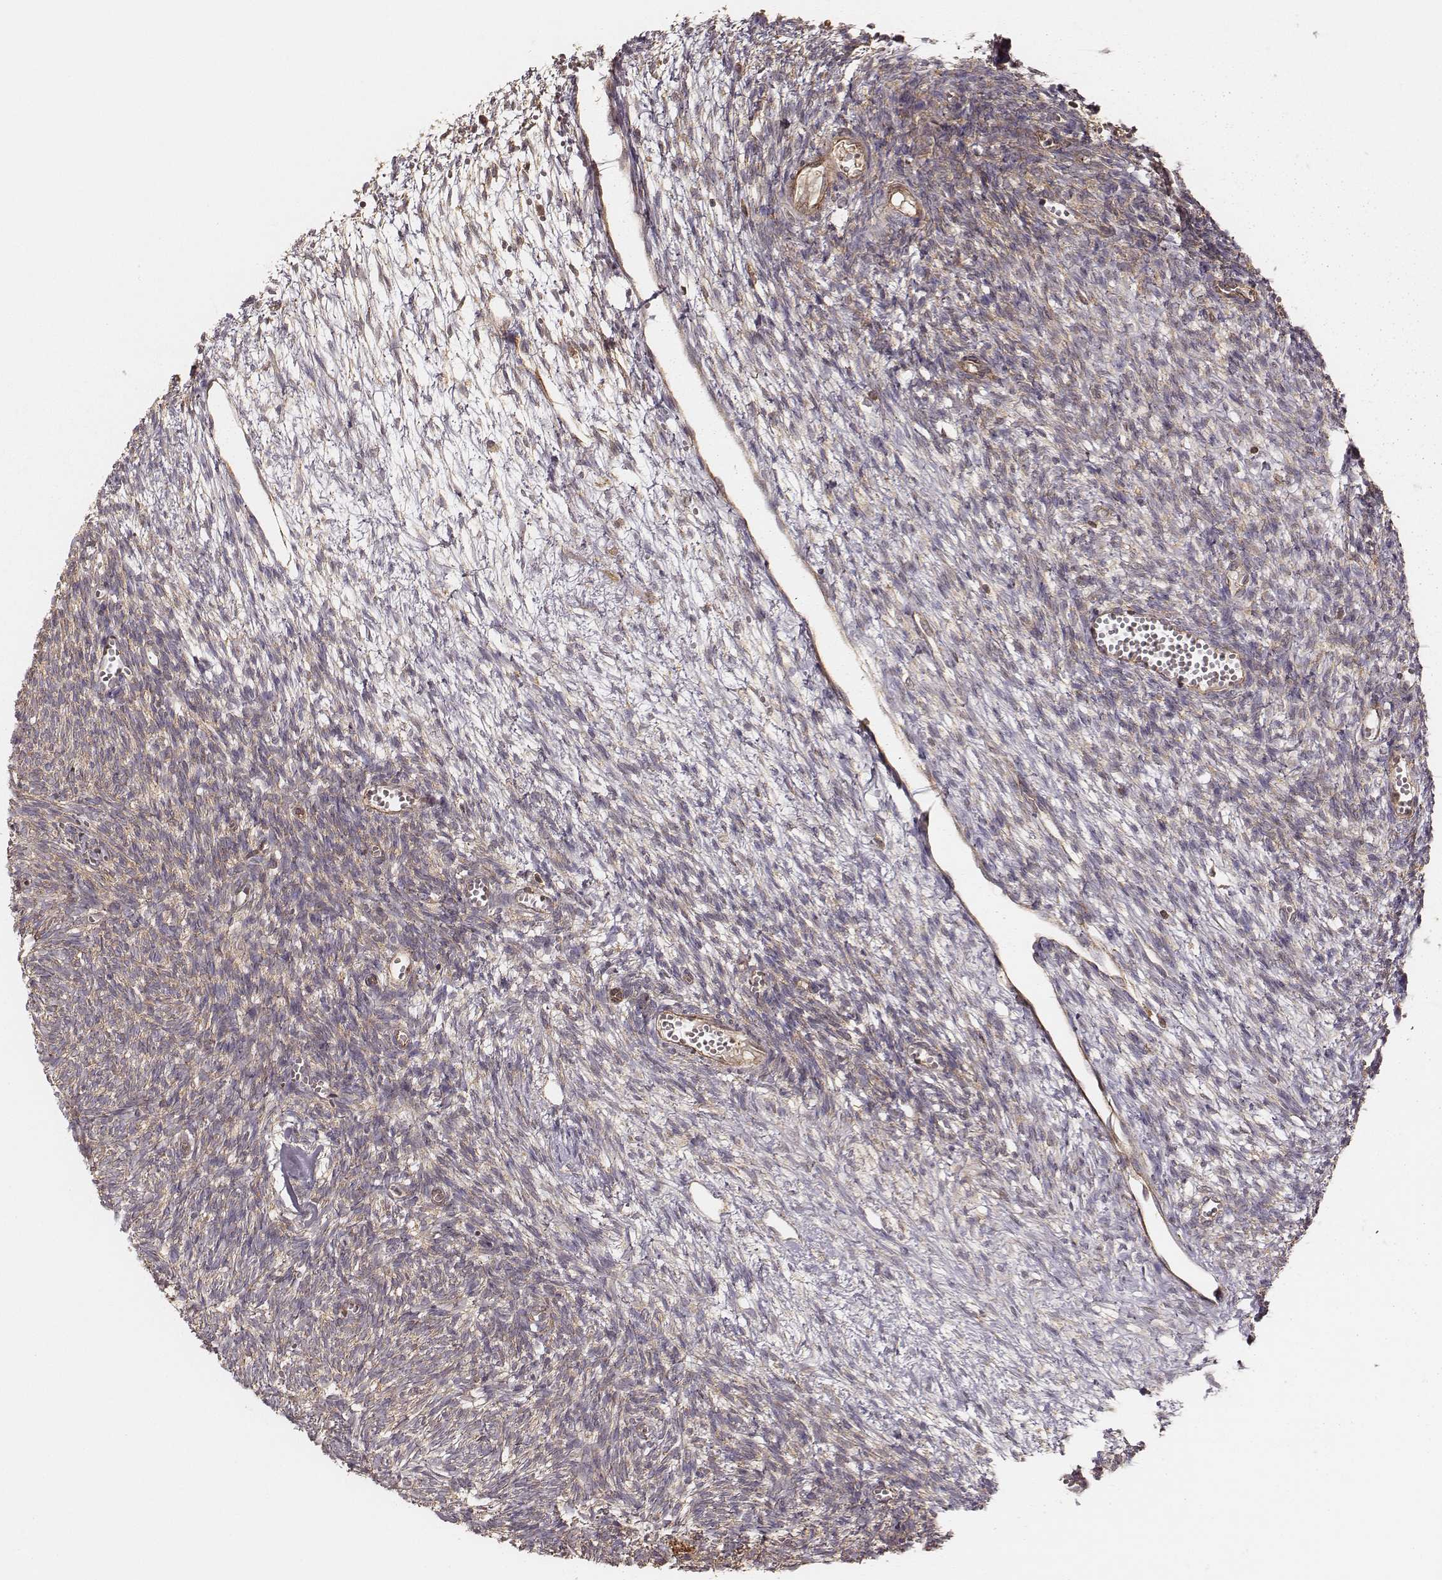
{"staining": {"intensity": "strong", "quantity": ">75%", "location": "cytoplasmic/membranous"}, "tissue": "ovary", "cell_type": "Follicle cells", "image_type": "normal", "snomed": [{"axis": "morphology", "description": "Normal tissue, NOS"}, {"axis": "topography", "description": "Ovary"}], "caption": "Immunohistochemistry (IHC) of unremarkable human ovary exhibits high levels of strong cytoplasmic/membranous expression in about >75% of follicle cells. The staining was performed using DAB to visualize the protein expression in brown, while the nuclei were stained in blue with hematoxylin (Magnification: 20x).", "gene": "CARS1", "patient": {"sex": "female", "age": 43}}